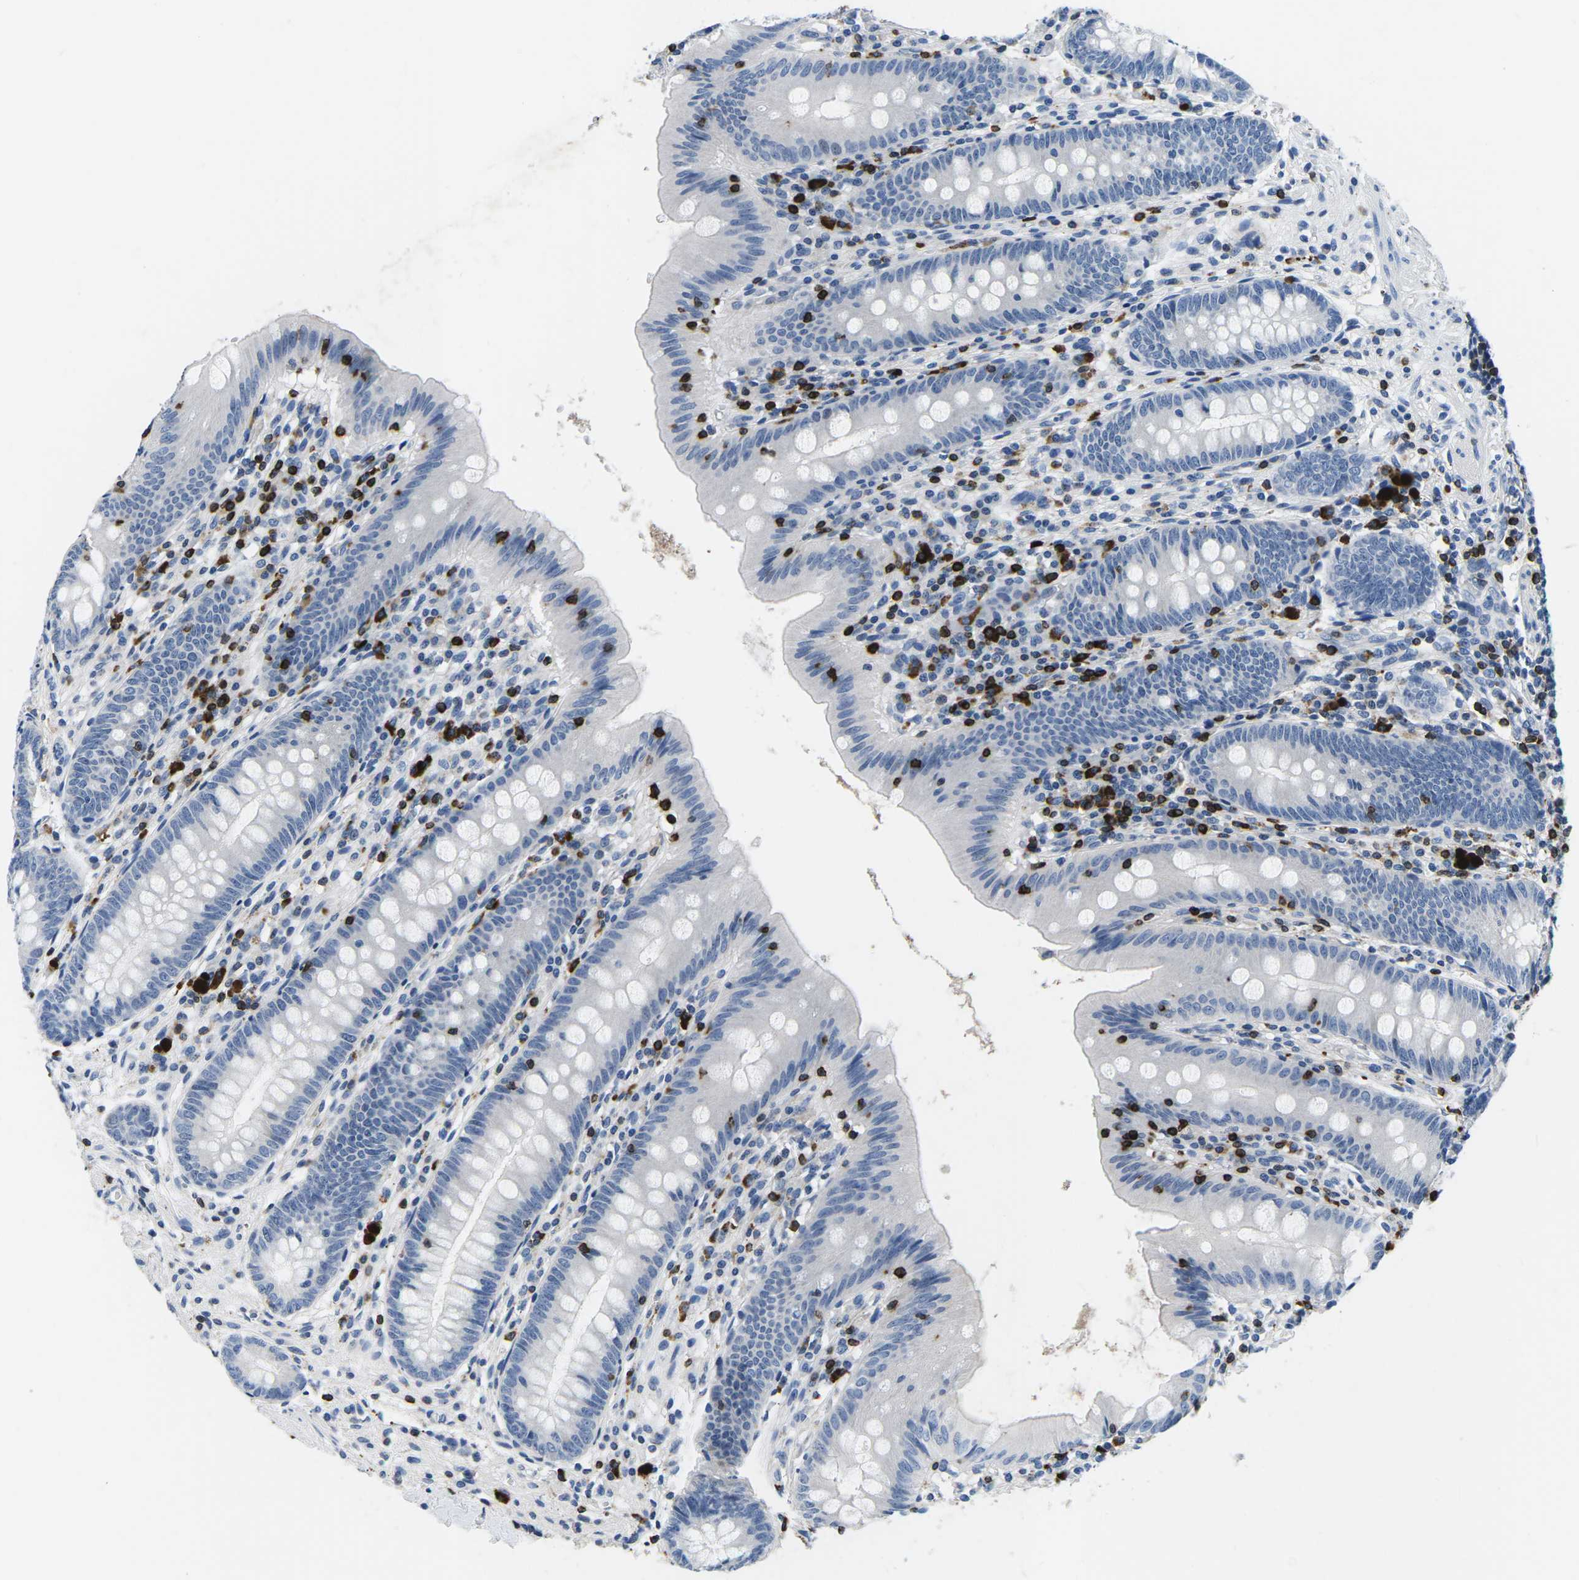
{"staining": {"intensity": "negative", "quantity": "none", "location": "none"}, "tissue": "appendix", "cell_type": "Glandular cells", "image_type": "normal", "snomed": [{"axis": "morphology", "description": "Normal tissue, NOS"}, {"axis": "topography", "description": "Appendix"}], "caption": "Immunohistochemical staining of benign appendix shows no significant positivity in glandular cells.", "gene": "CTSW", "patient": {"sex": "male", "age": 56}}